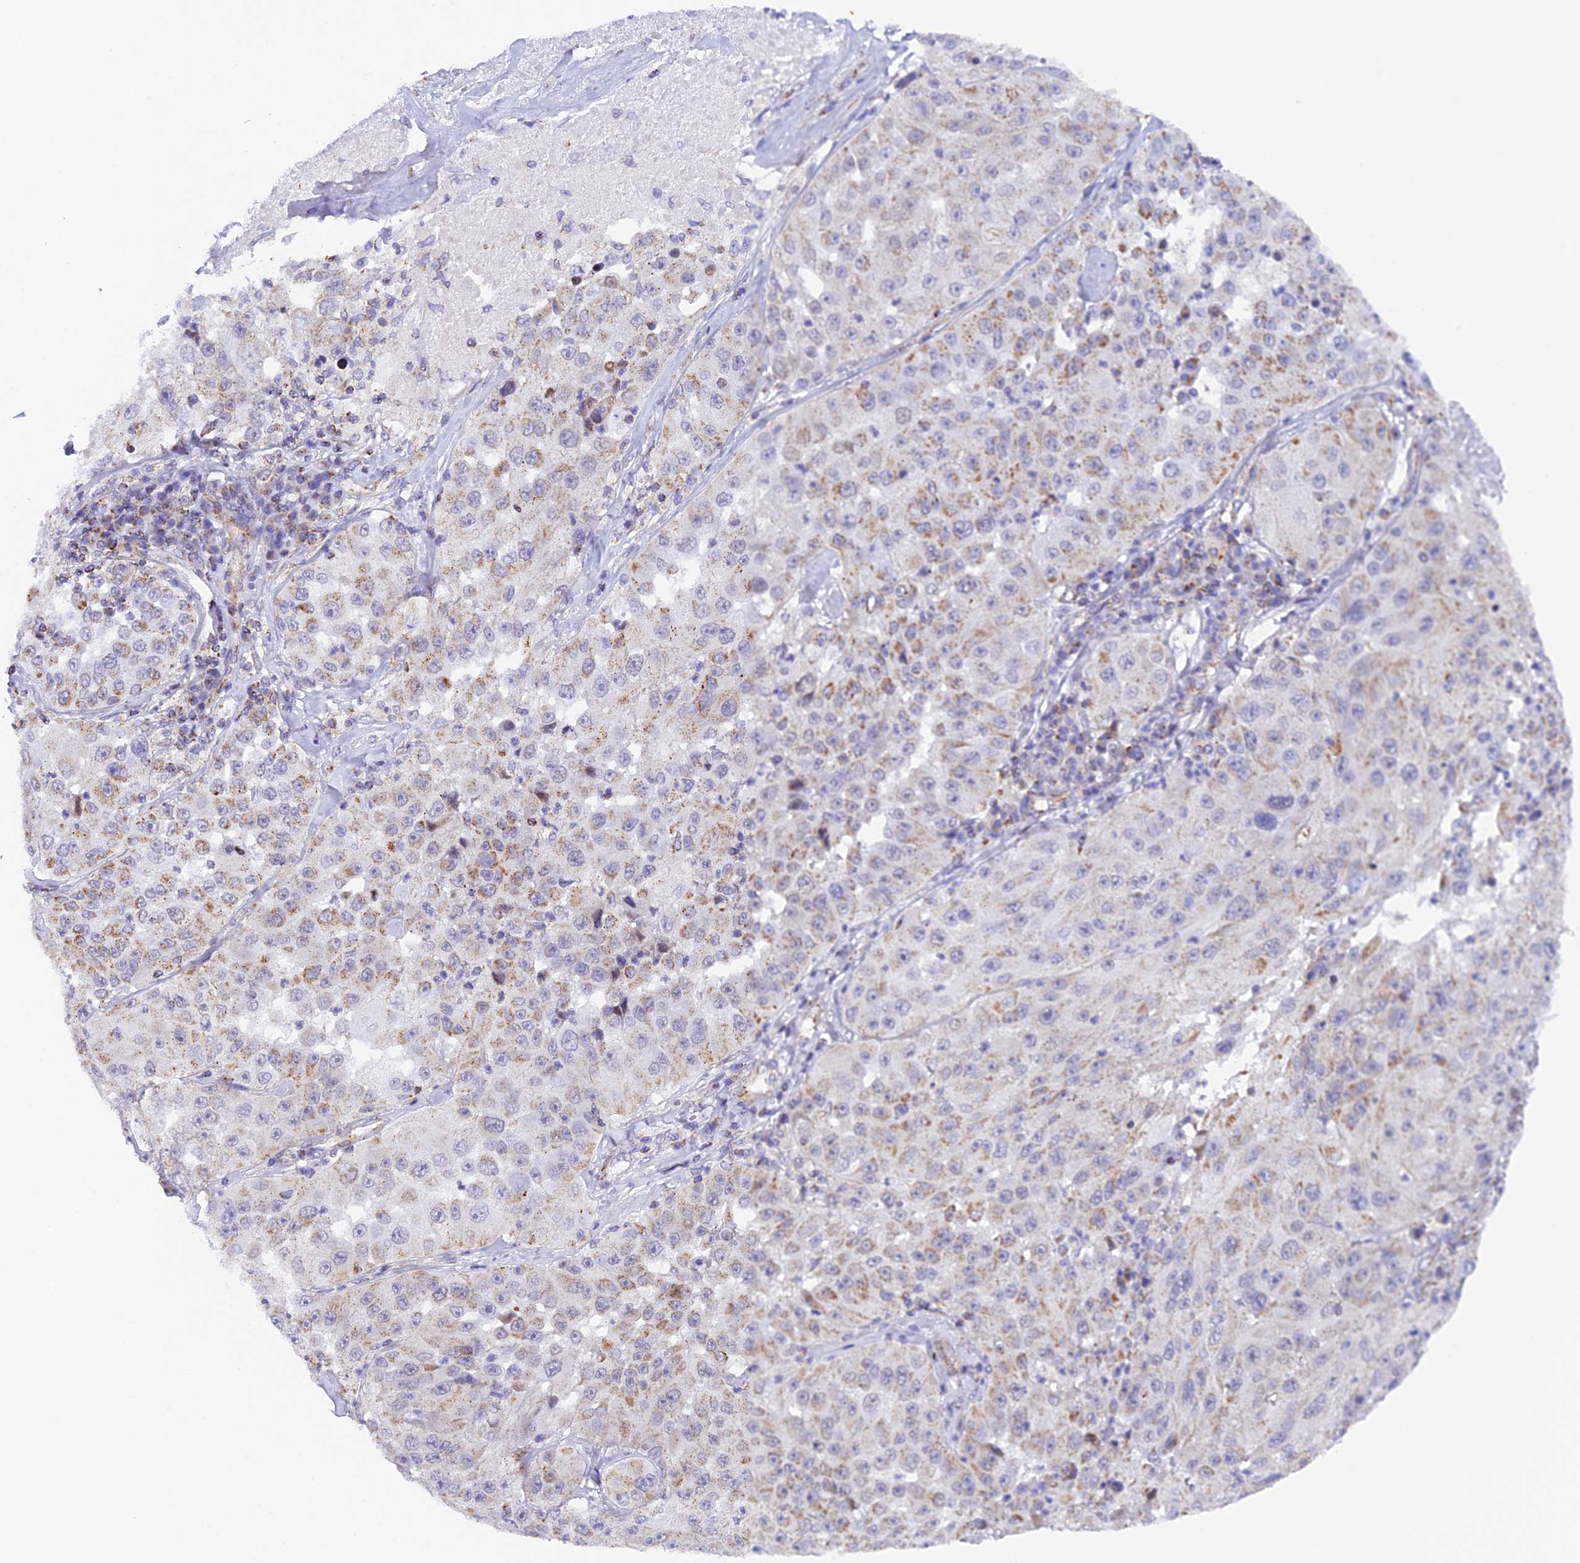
{"staining": {"intensity": "moderate", "quantity": "<25%", "location": "cytoplasmic/membranous"}, "tissue": "melanoma", "cell_type": "Tumor cells", "image_type": "cancer", "snomed": [{"axis": "morphology", "description": "Malignant melanoma, Metastatic site"}, {"axis": "topography", "description": "Lymph node"}], "caption": "Melanoma stained for a protein (brown) demonstrates moderate cytoplasmic/membranous positive staining in about <25% of tumor cells.", "gene": "TFAM", "patient": {"sex": "male", "age": 62}}